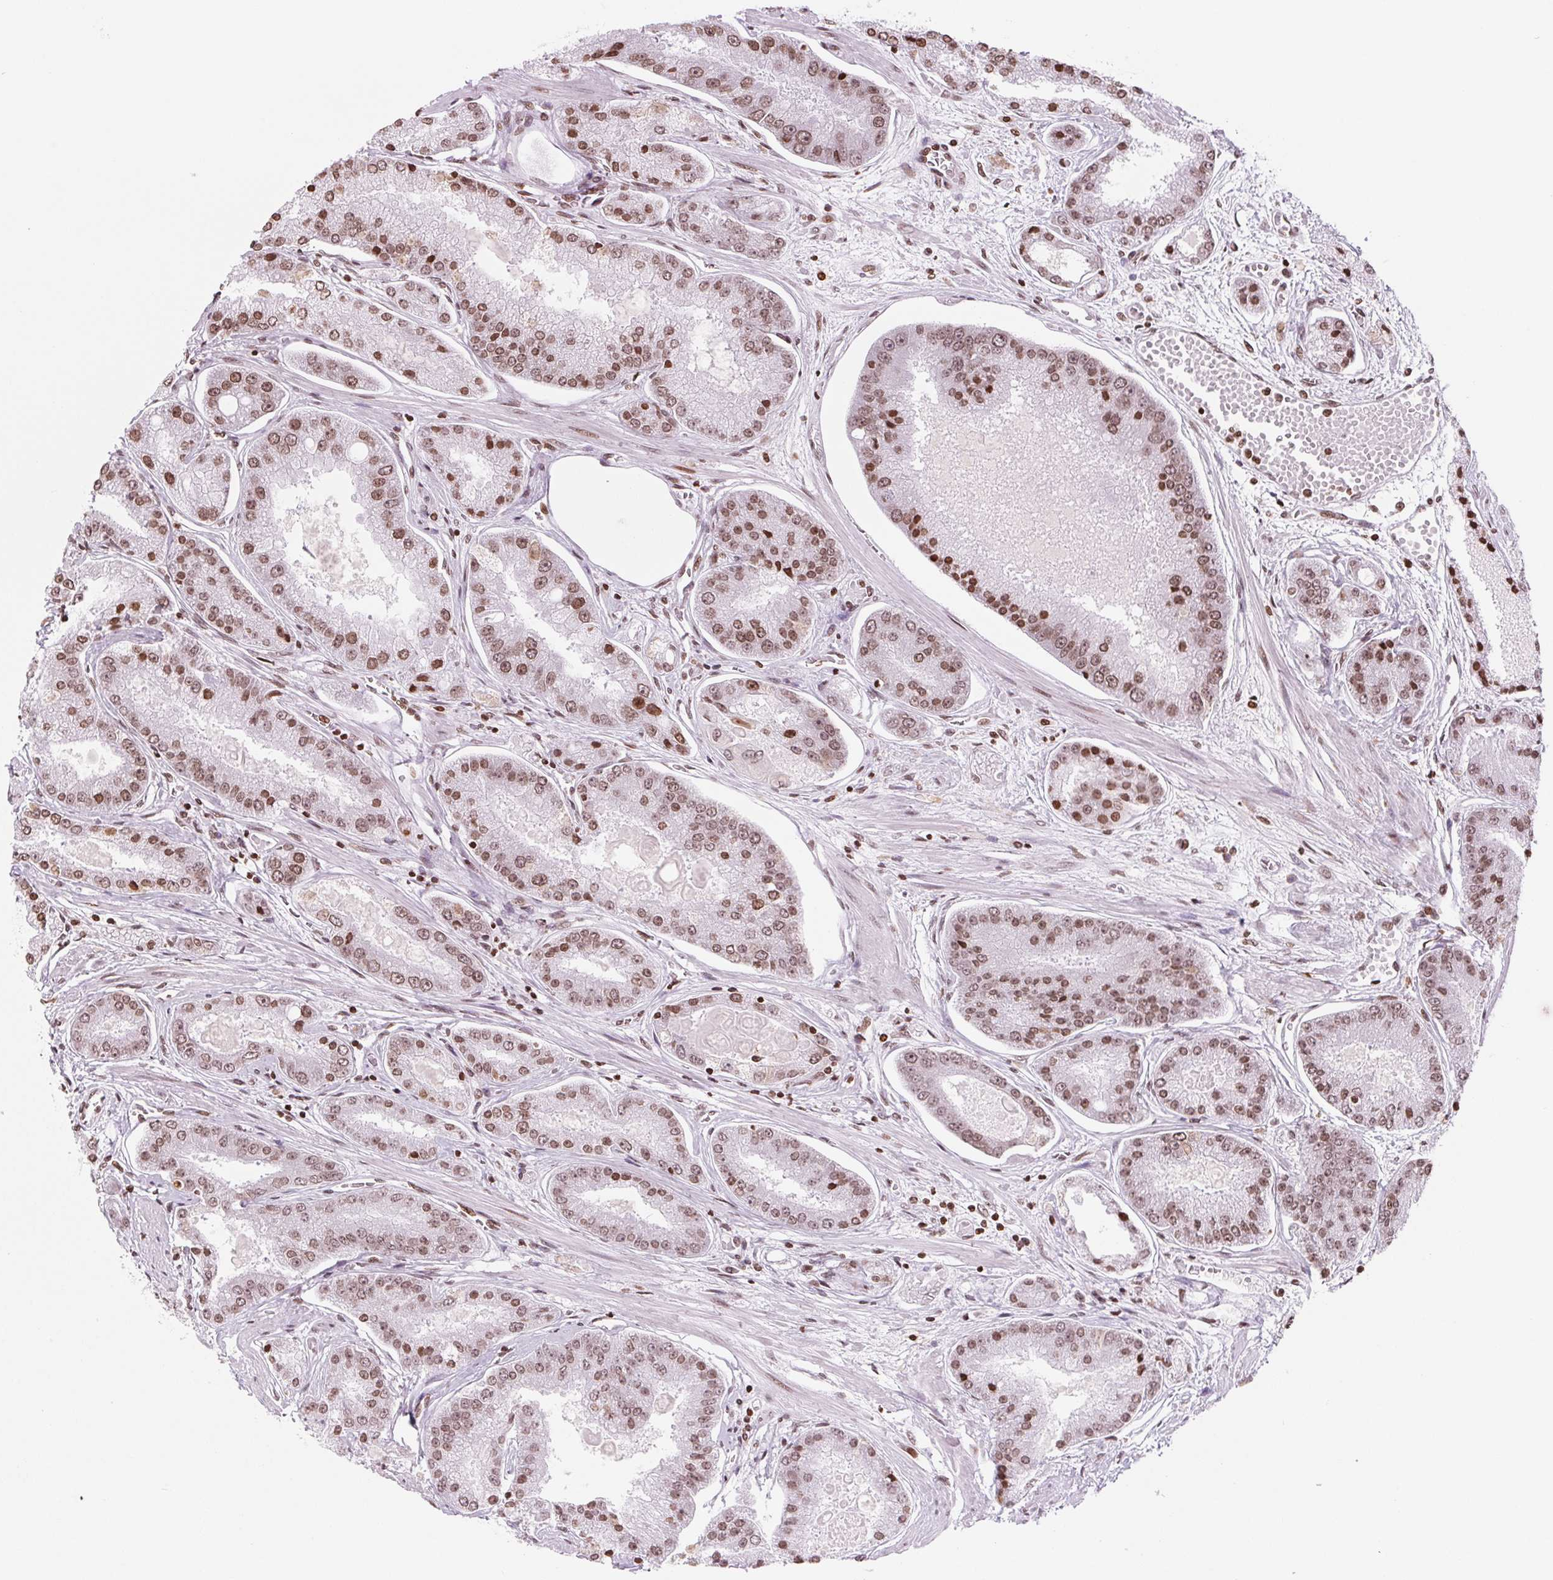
{"staining": {"intensity": "moderate", "quantity": ">75%", "location": "nuclear"}, "tissue": "prostate cancer", "cell_type": "Tumor cells", "image_type": "cancer", "snomed": [{"axis": "morphology", "description": "Adenocarcinoma, High grade"}, {"axis": "topography", "description": "Prostate"}], "caption": "Immunohistochemistry (IHC) micrograph of neoplastic tissue: human prostate adenocarcinoma (high-grade) stained using IHC displays medium levels of moderate protein expression localized specifically in the nuclear of tumor cells, appearing as a nuclear brown color.", "gene": "SMIM12", "patient": {"sex": "male", "age": 67}}